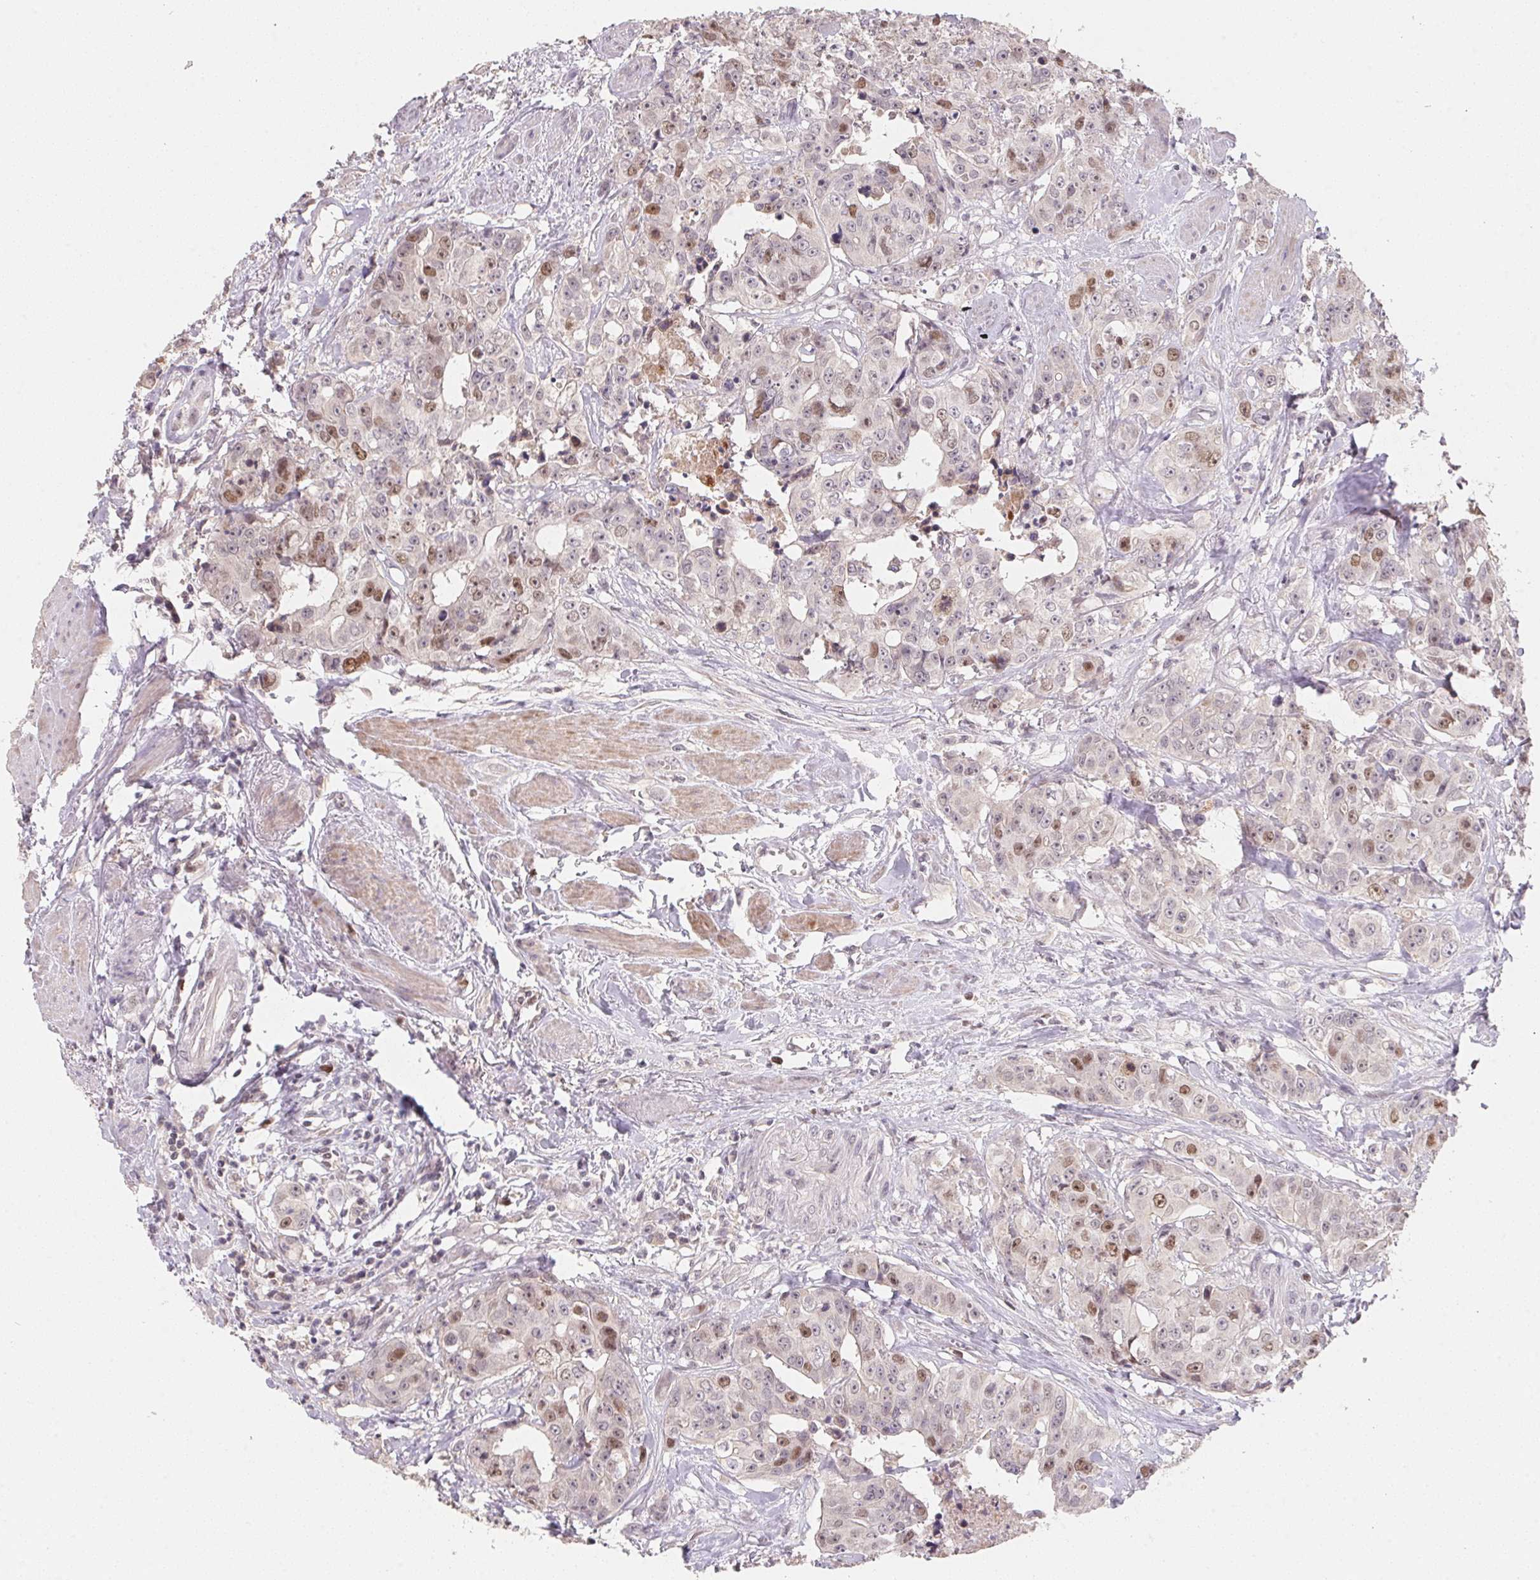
{"staining": {"intensity": "moderate", "quantity": "<25%", "location": "nuclear"}, "tissue": "colorectal cancer", "cell_type": "Tumor cells", "image_type": "cancer", "snomed": [{"axis": "morphology", "description": "Adenocarcinoma, NOS"}, {"axis": "topography", "description": "Rectum"}], "caption": "Moderate nuclear staining is present in about <25% of tumor cells in colorectal cancer (adenocarcinoma). (DAB (3,3'-diaminobenzidine) IHC with brightfield microscopy, high magnification).", "gene": "KIFC1", "patient": {"sex": "female", "age": 62}}